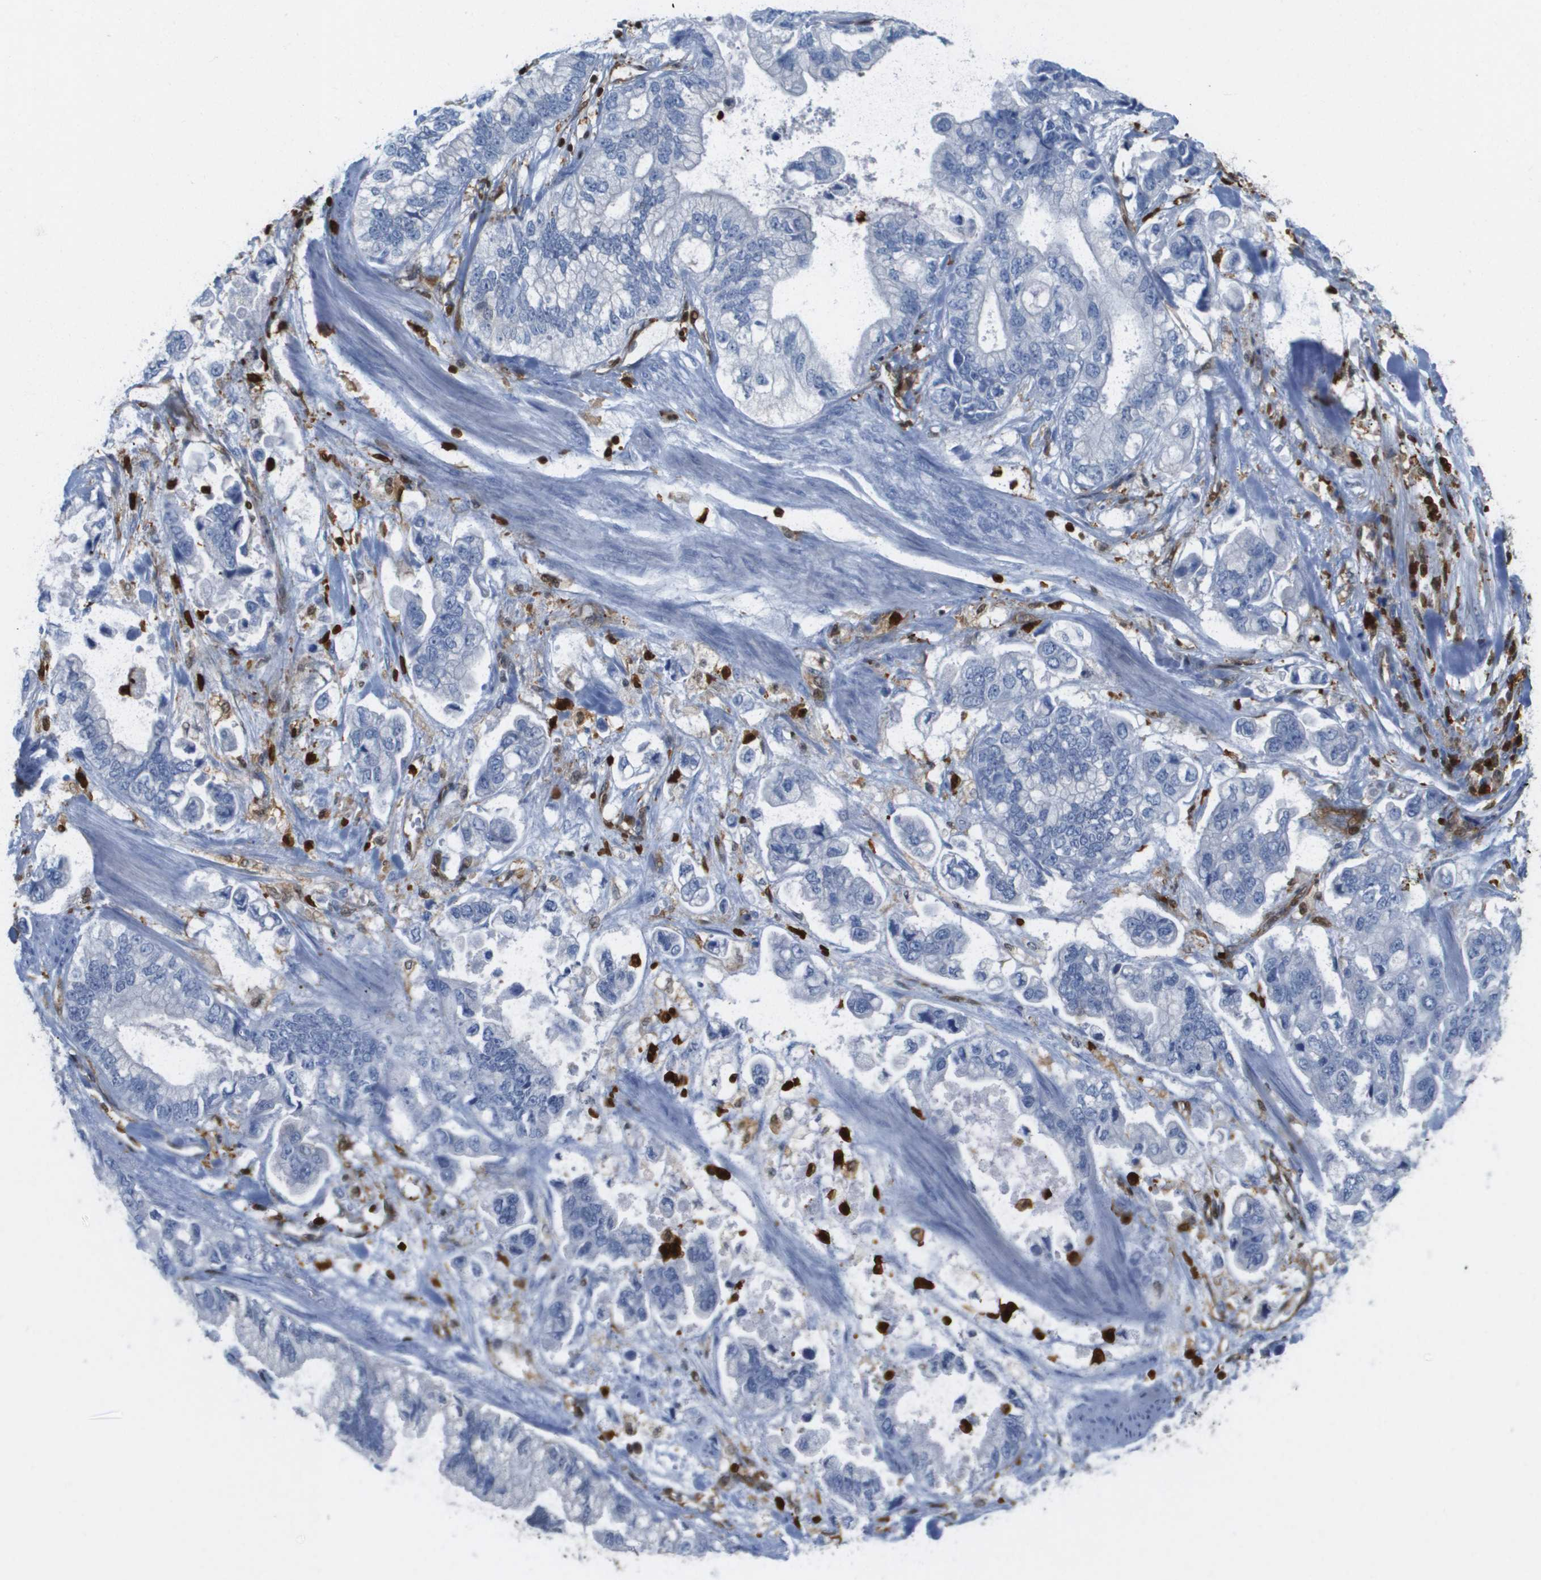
{"staining": {"intensity": "negative", "quantity": "none", "location": "none"}, "tissue": "stomach cancer", "cell_type": "Tumor cells", "image_type": "cancer", "snomed": [{"axis": "morphology", "description": "Normal tissue, NOS"}, {"axis": "morphology", "description": "Adenocarcinoma, NOS"}, {"axis": "topography", "description": "Stomach"}], "caption": "The micrograph shows no significant expression in tumor cells of adenocarcinoma (stomach).", "gene": "DOCK5", "patient": {"sex": "male", "age": 62}}